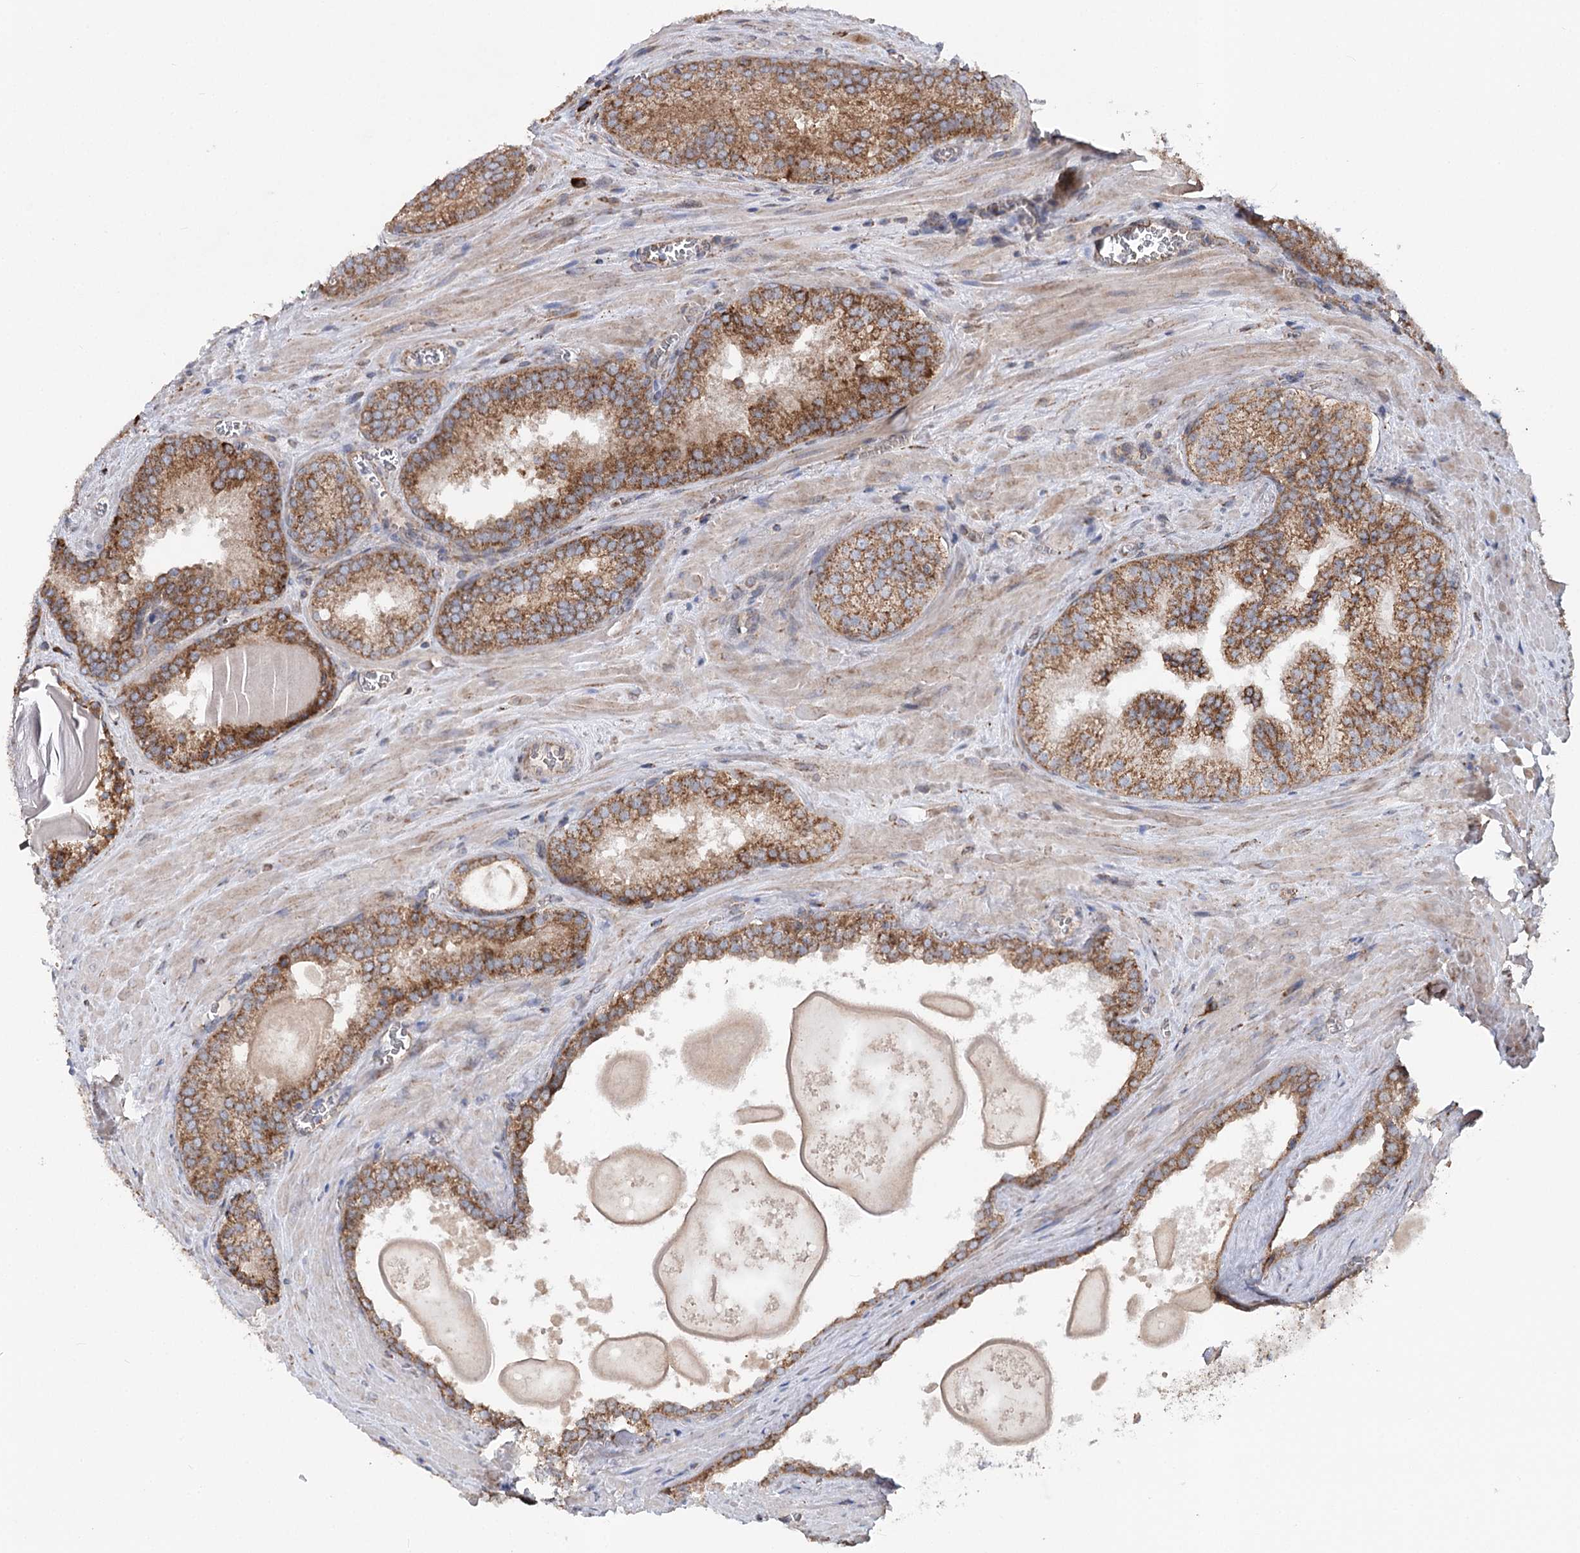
{"staining": {"intensity": "moderate", "quantity": ">75%", "location": "cytoplasmic/membranous"}, "tissue": "prostate cancer", "cell_type": "Tumor cells", "image_type": "cancer", "snomed": [{"axis": "morphology", "description": "Adenocarcinoma, High grade"}, {"axis": "topography", "description": "Prostate"}], "caption": "Protein expression analysis of prostate cancer exhibits moderate cytoplasmic/membranous staining in about >75% of tumor cells. The protein is stained brown, and the nuclei are stained in blue (DAB IHC with brightfield microscopy, high magnification).", "gene": "MSANTD2", "patient": {"sex": "male", "age": 66}}